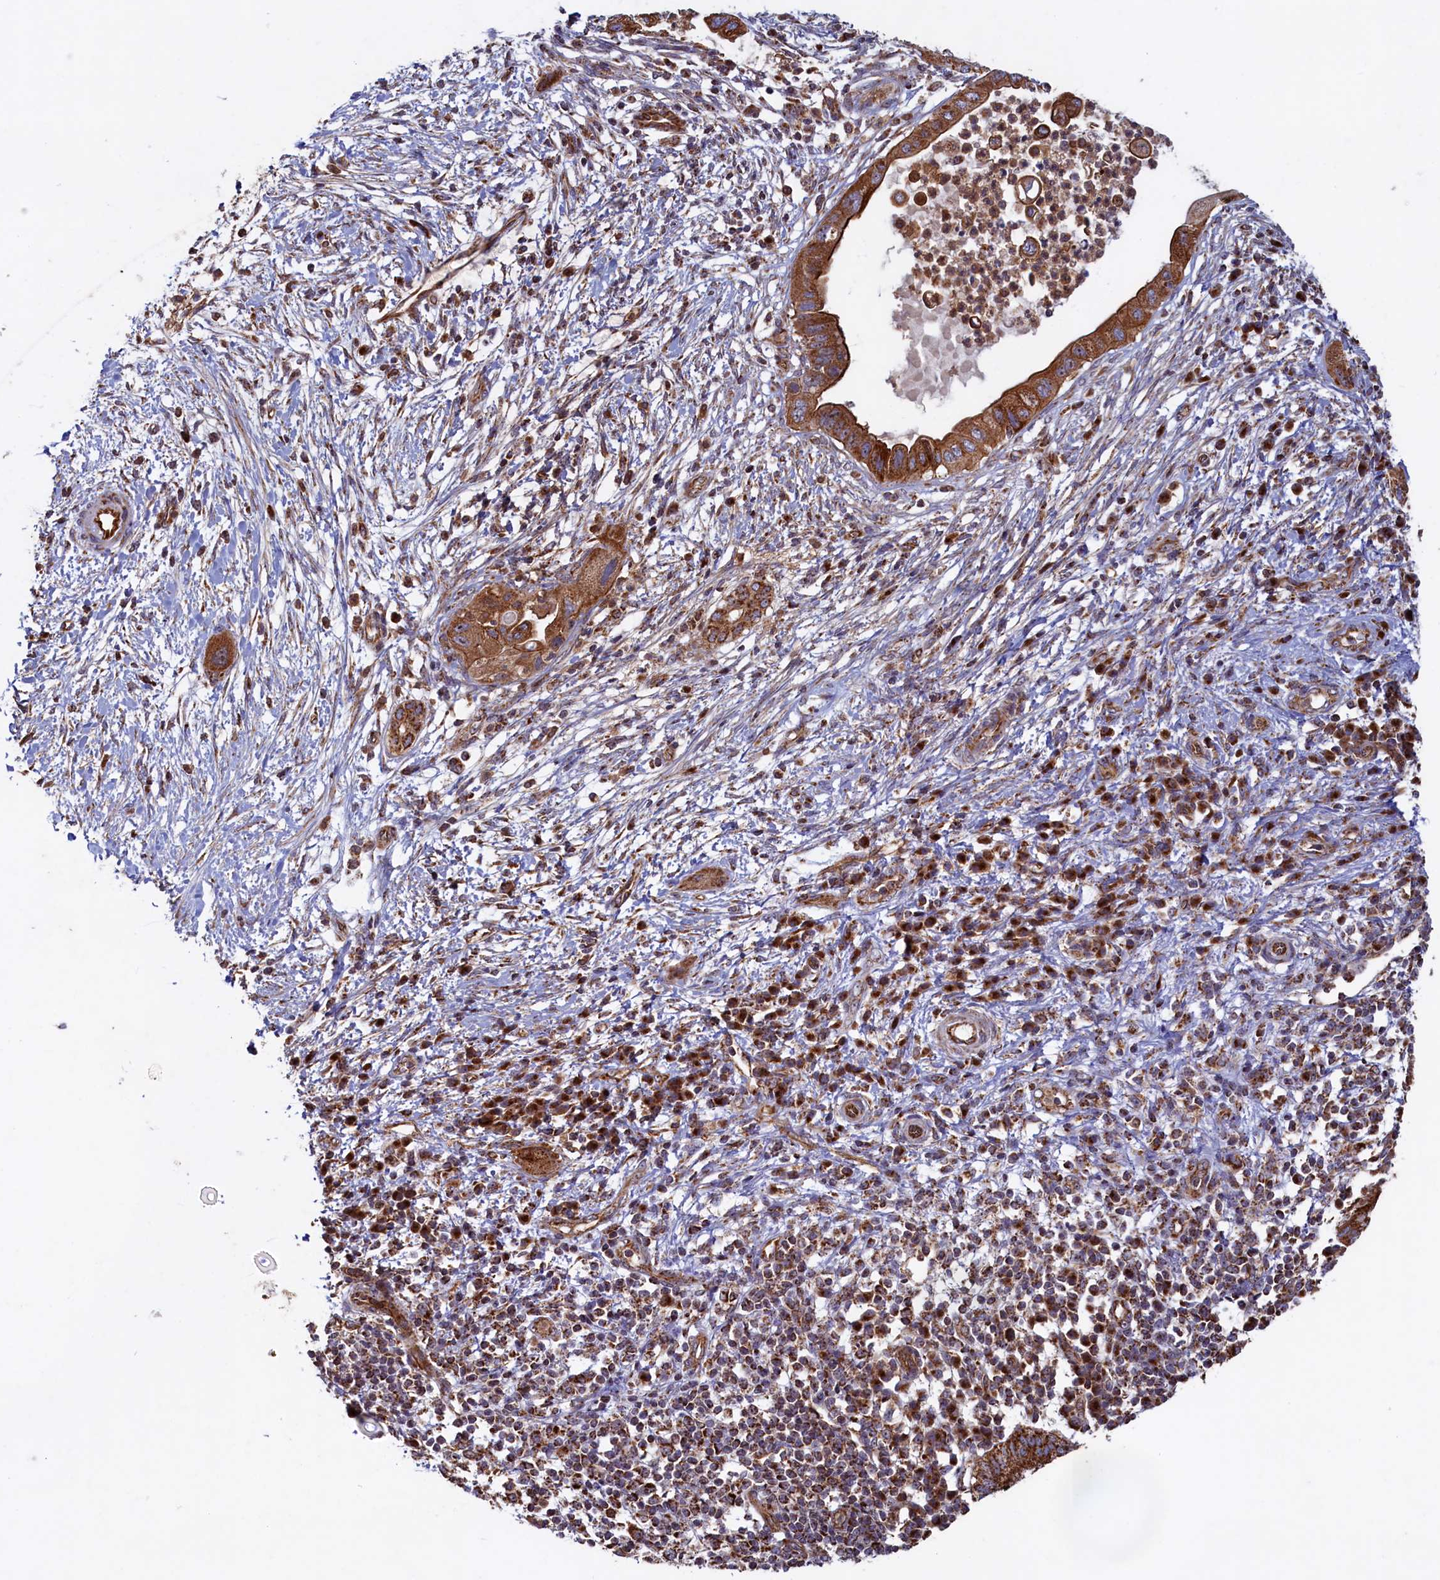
{"staining": {"intensity": "strong", "quantity": ">75%", "location": "cytoplasmic/membranous"}, "tissue": "pancreatic cancer", "cell_type": "Tumor cells", "image_type": "cancer", "snomed": [{"axis": "morphology", "description": "Adenocarcinoma, NOS"}, {"axis": "topography", "description": "Pancreas"}], "caption": "A brown stain highlights strong cytoplasmic/membranous positivity of a protein in human adenocarcinoma (pancreatic) tumor cells. (DAB = brown stain, brightfield microscopy at high magnification).", "gene": "UBE3B", "patient": {"sex": "male", "age": 68}}